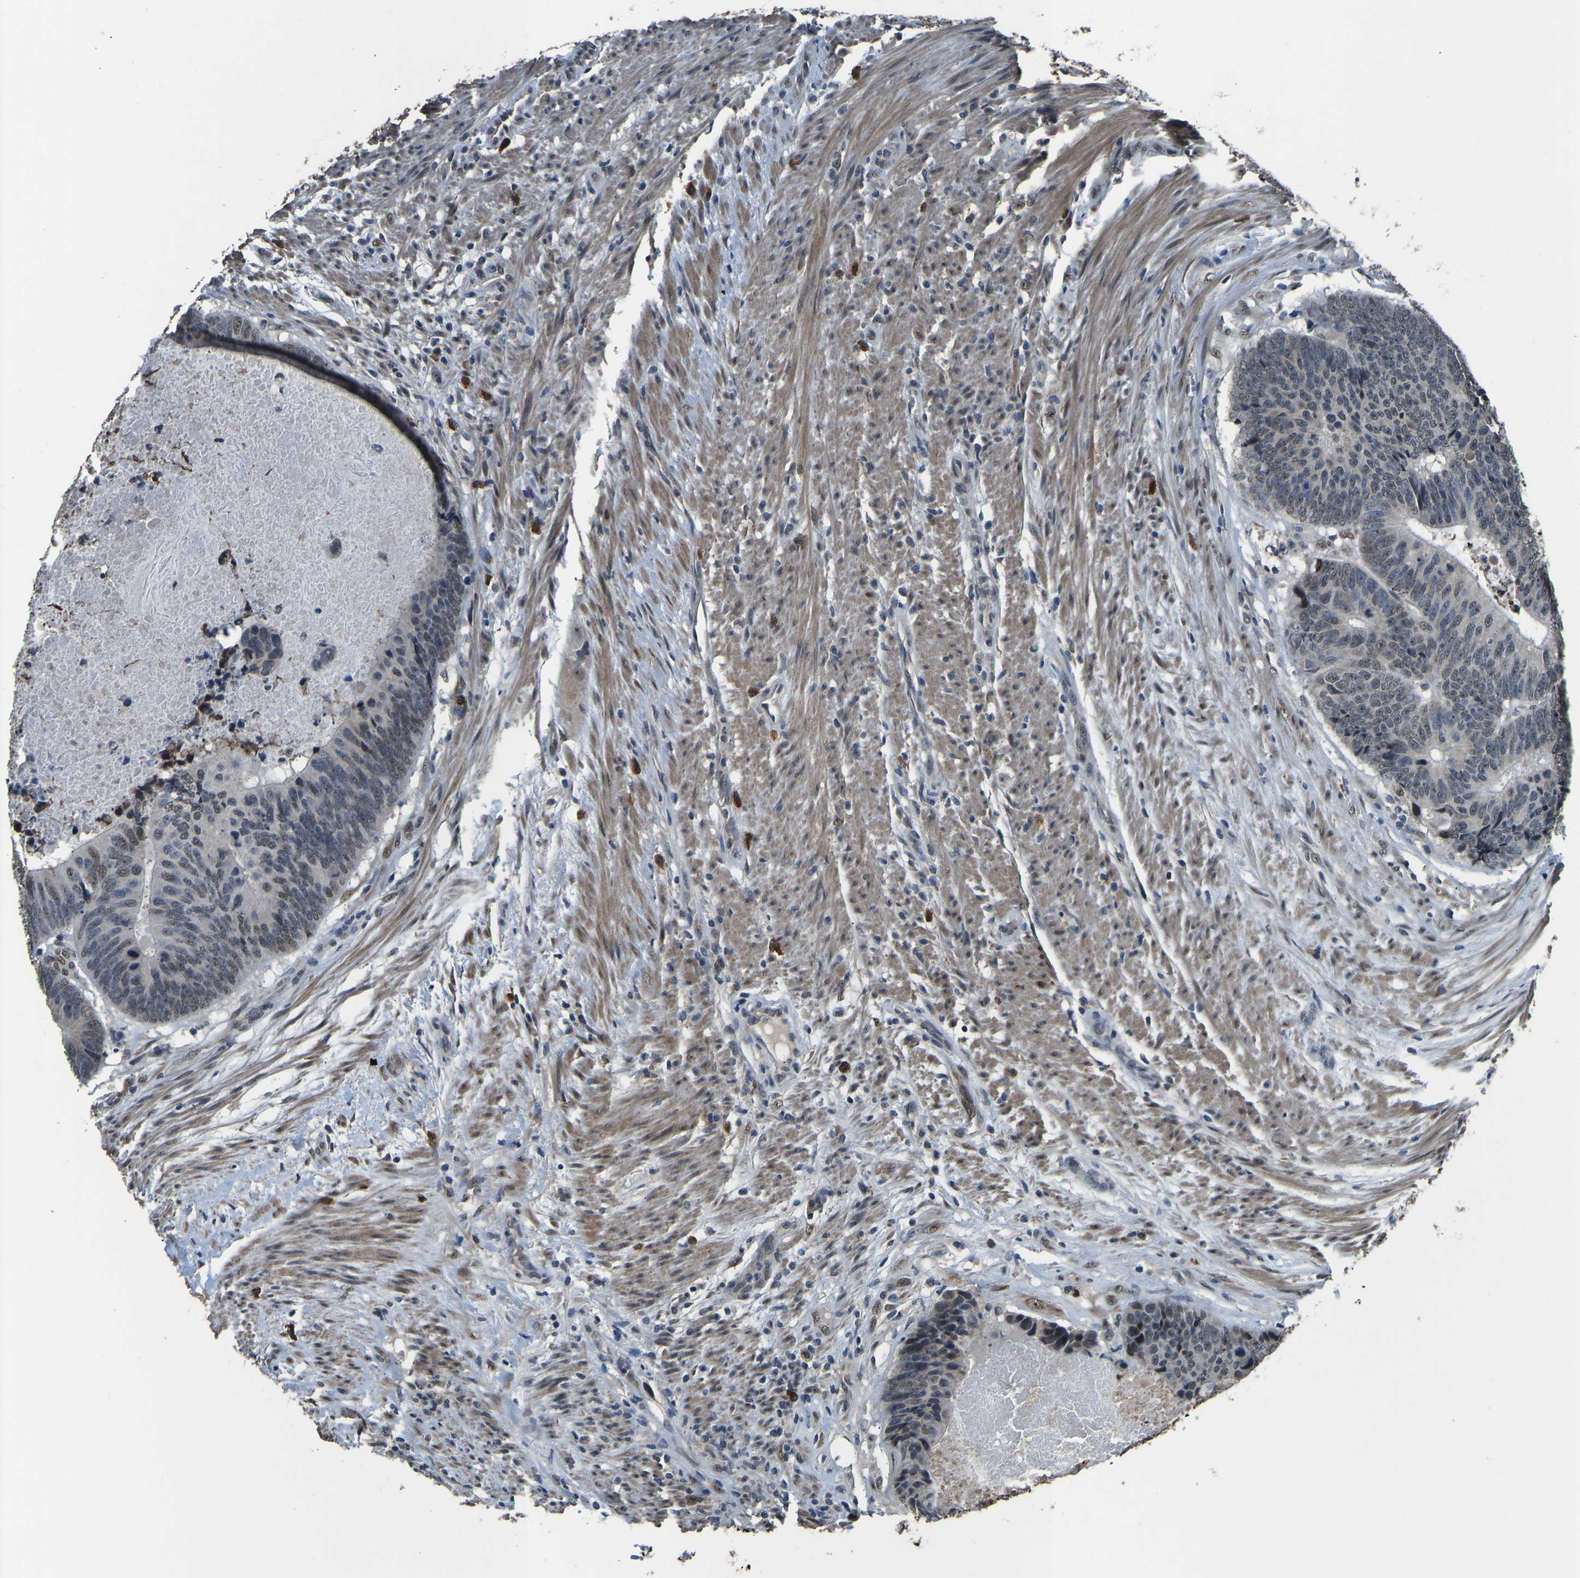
{"staining": {"intensity": "weak", "quantity": "25%-75%", "location": "nuclear"}, "tissue": "colorectal cancer", "cell_type": "Tumor cells", "image_type": "cancer", "snomed": [{"axis": "morphology", "description": "Adenocarcinoma, NOS"}, {"axis": "topography", "description": "Colon"}], "caption": "Weak nuclear expression is present in about 25%-75% of tumor cells in colorectal adenocarcinoma. The protein of interest is shown in brown color, while the nuclei are stained blue.", "gene": "FOS", "patient": {"sex": "male", "age": 56}}